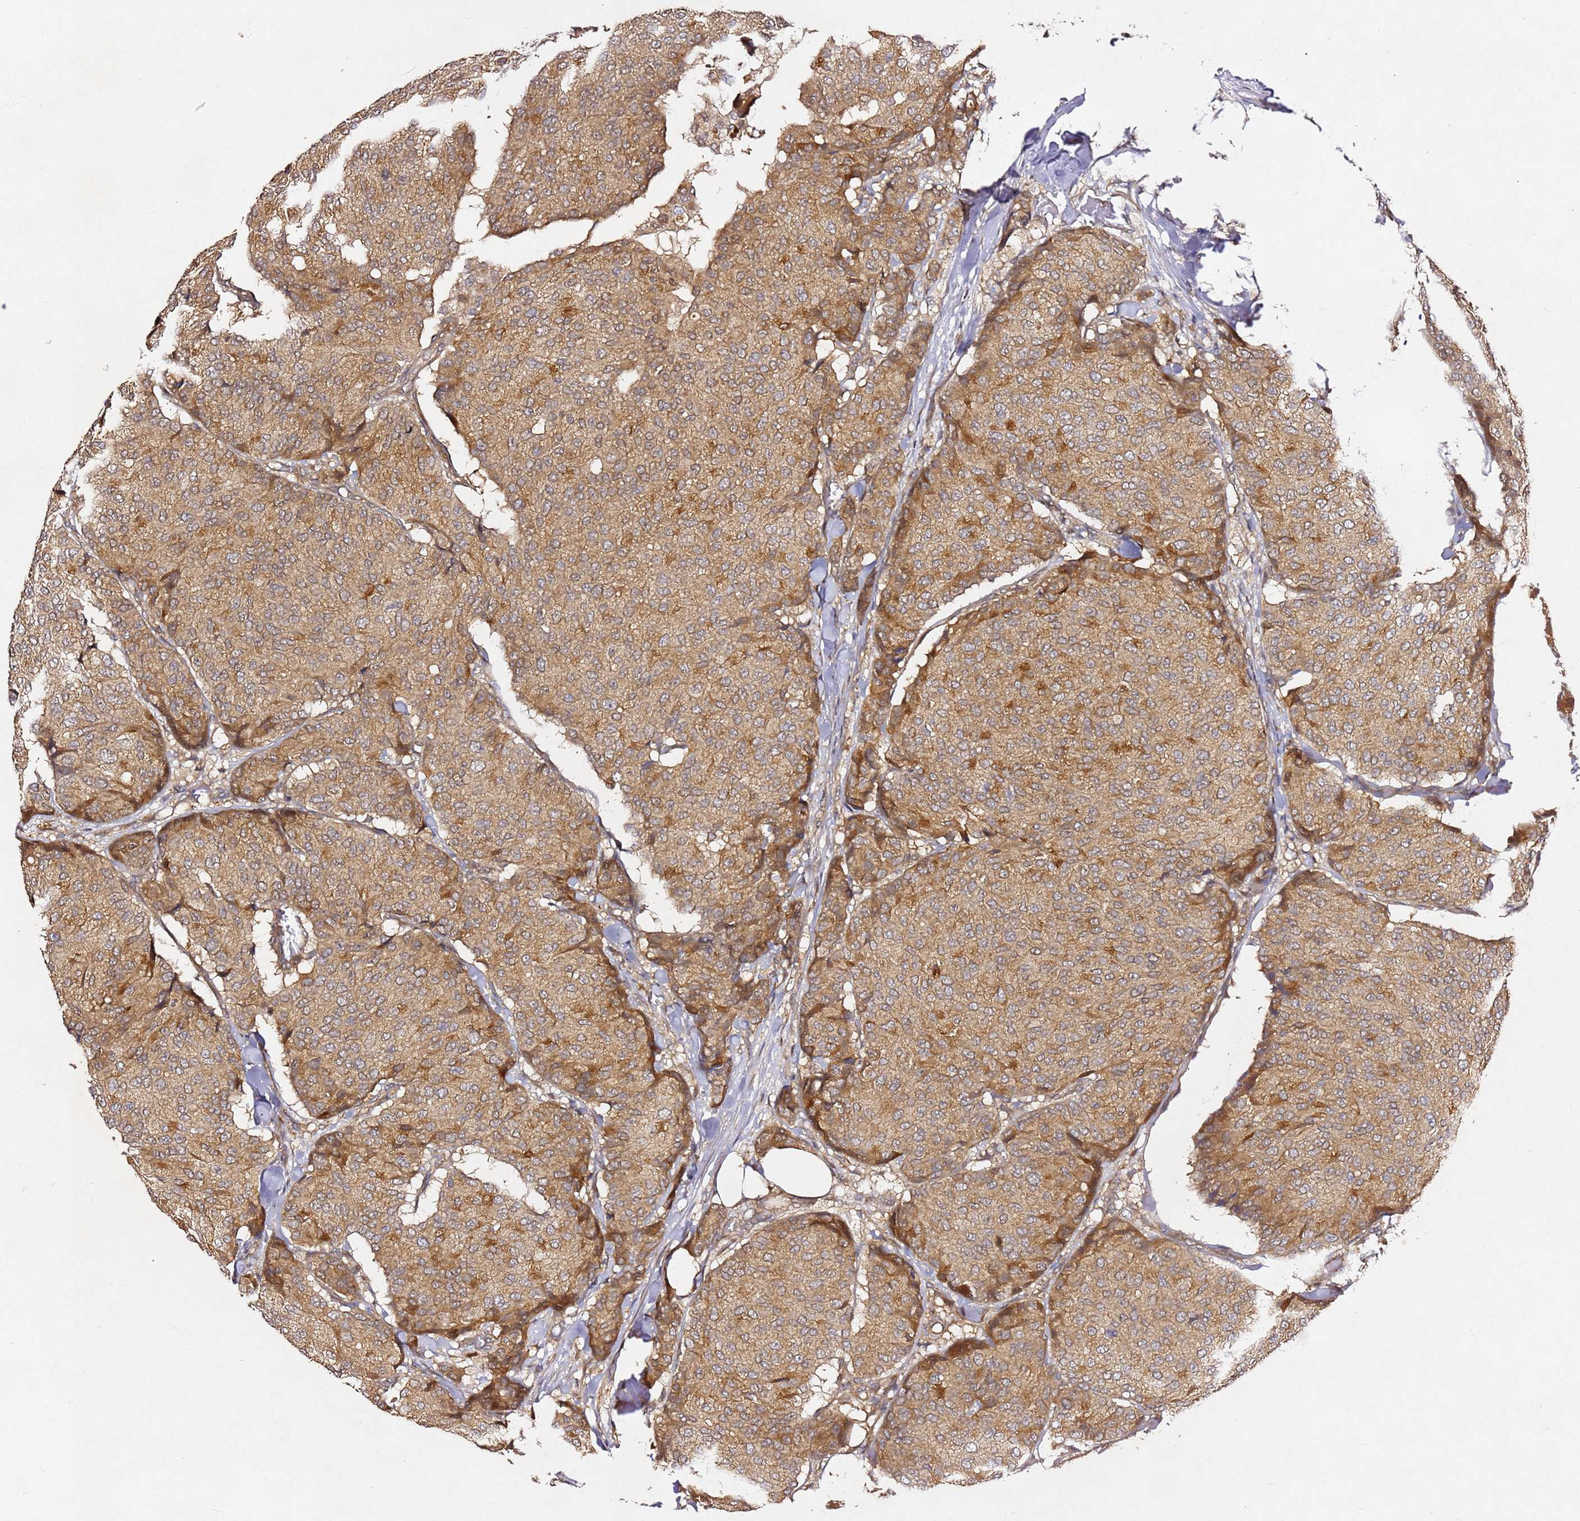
{"staining": {"intensity": "weak", "quantity": ">75%", "location": "cytoplasmic/membranous"}, "tissue": "breast cancer", "cell_type": "Tumor cells", "image_type": "cancer", "snomed": [{"axis": "morphology", "description": "Duct carcinoma"}, {"axis": "topography", "description": "Breast"}], "caption": "IHC histopathology image of breast cancer stained for a protein (brown), which shows low levels of weak cytoplasmic/membranous staining in approximately >75% of tumor cells.", "gene": "ALG11", "patient": {"sex": "female", "age": 75}}